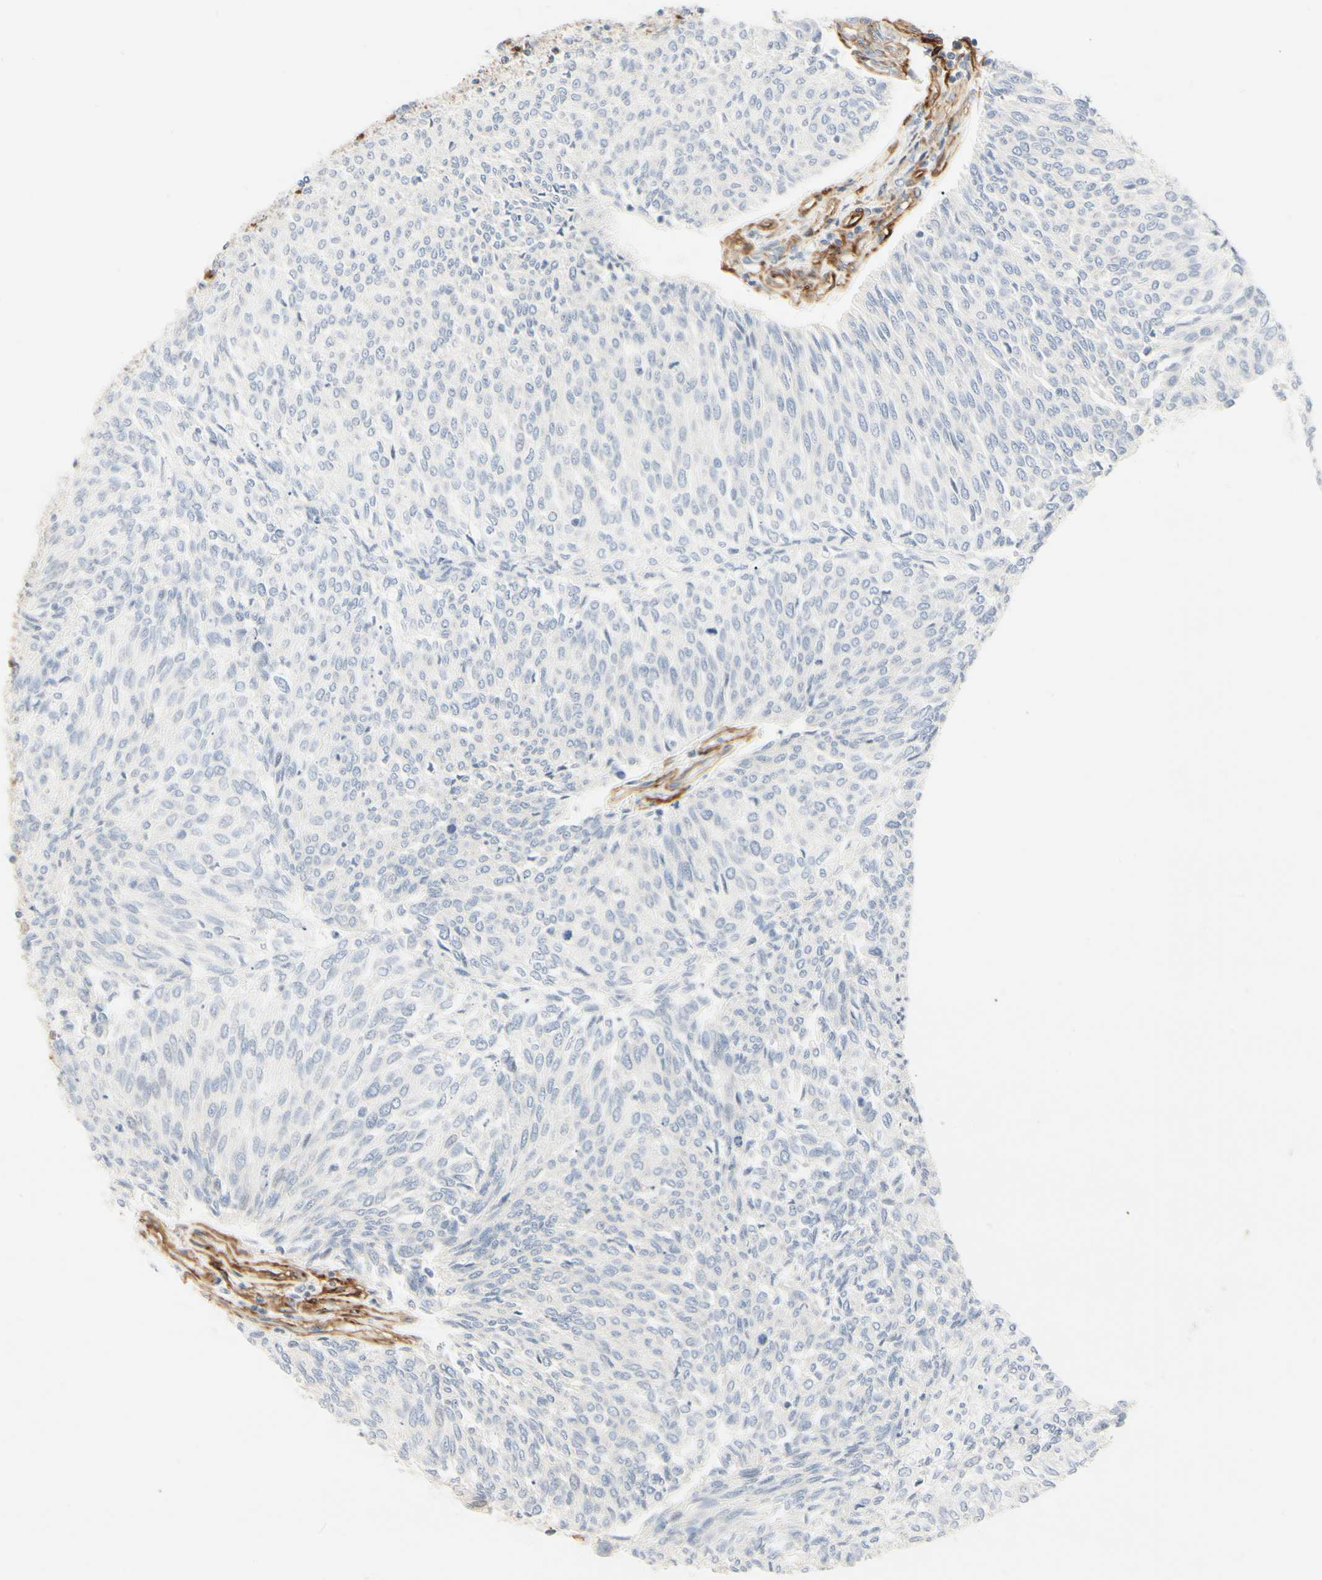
{"staining": {"intensity": "negative", "quantity": "none", "location": "none"}, "tissue": "urothelial cancer", "cell_type": "Tumor cells", "image_type": "cancer", "snomed": [{"axis": "morphology", "description": "Urothelial carcinoma, Low grade"}, {"axis": "topography", "description": "Urinary bladder"}], "caption": "Image shows no significant protein expression in tumor cells of urothelial cancer.", "gene": "GGT5", "patient": {"sex": "female", "age": 79}}